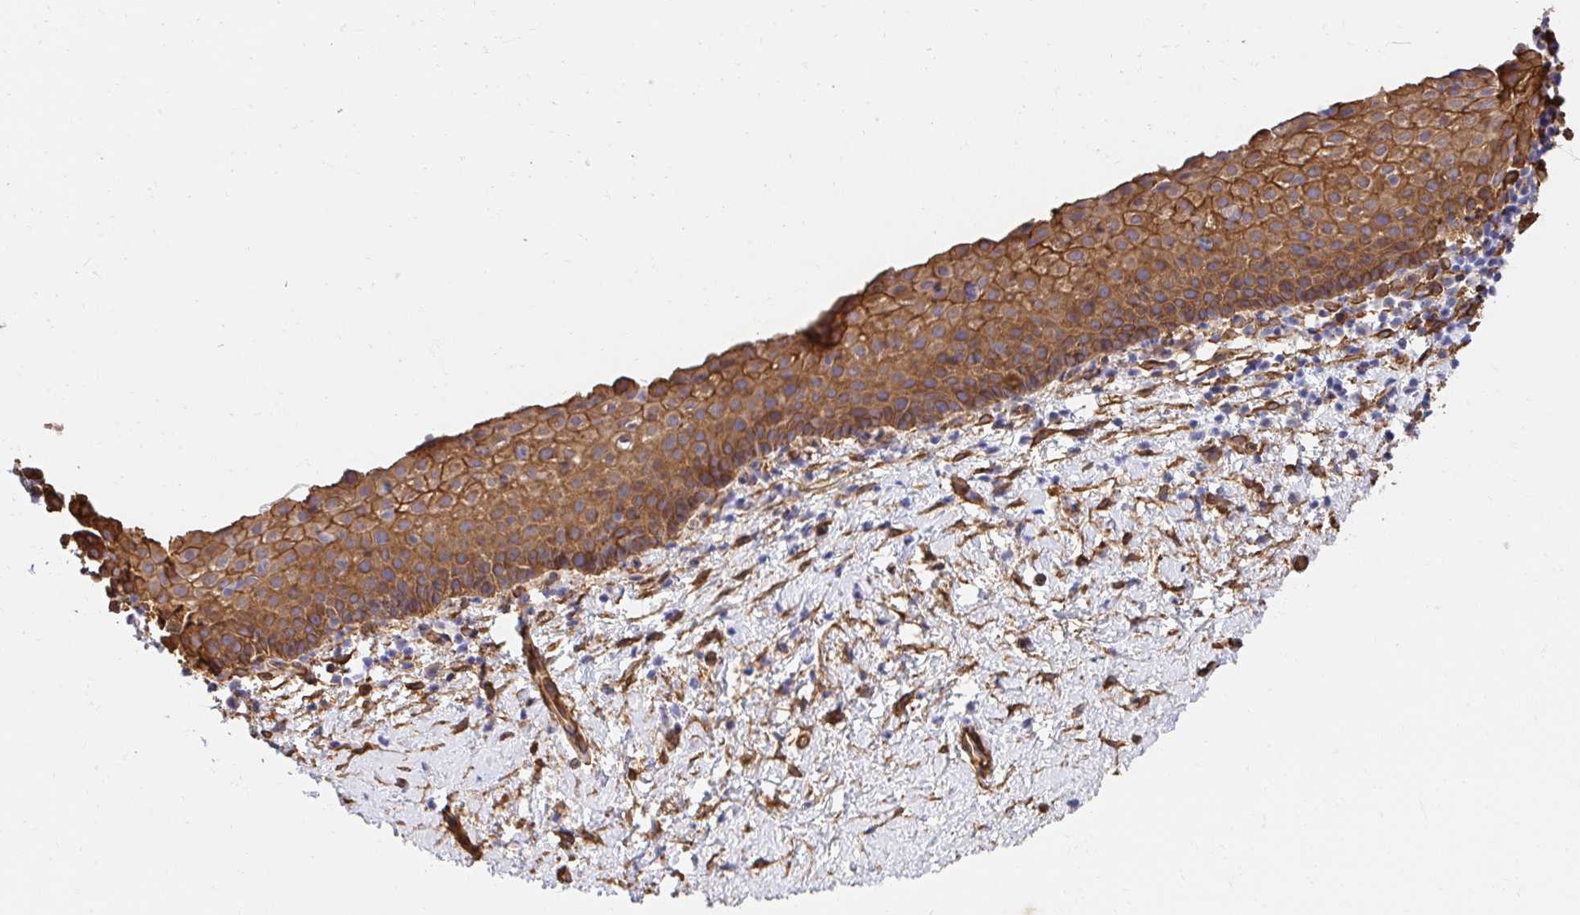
{"staining": {"intensity": "moderate", "quantity": ">75%", "location": "cytoplasmic/membranous"}, "tissue": "vagina", "cell_type": "Squamous epithelial cells", "image_type": "normal", "snomed": [{"axis": "morphology", "description": "Normal tissue, NOS"}, {"axis": "topography", "description": "Vagina"}], "caption": "DAB immunohistochemical staining of benign human vagina reveals moderate cytoplasmic/membranous protein positivity in approximately >75% of squamous epithelial cells. (DAB = brown stain, brightfield microscopy at high magnification).", "gene": "CTTN", "patient": {"sex": "female", "age": 61}}